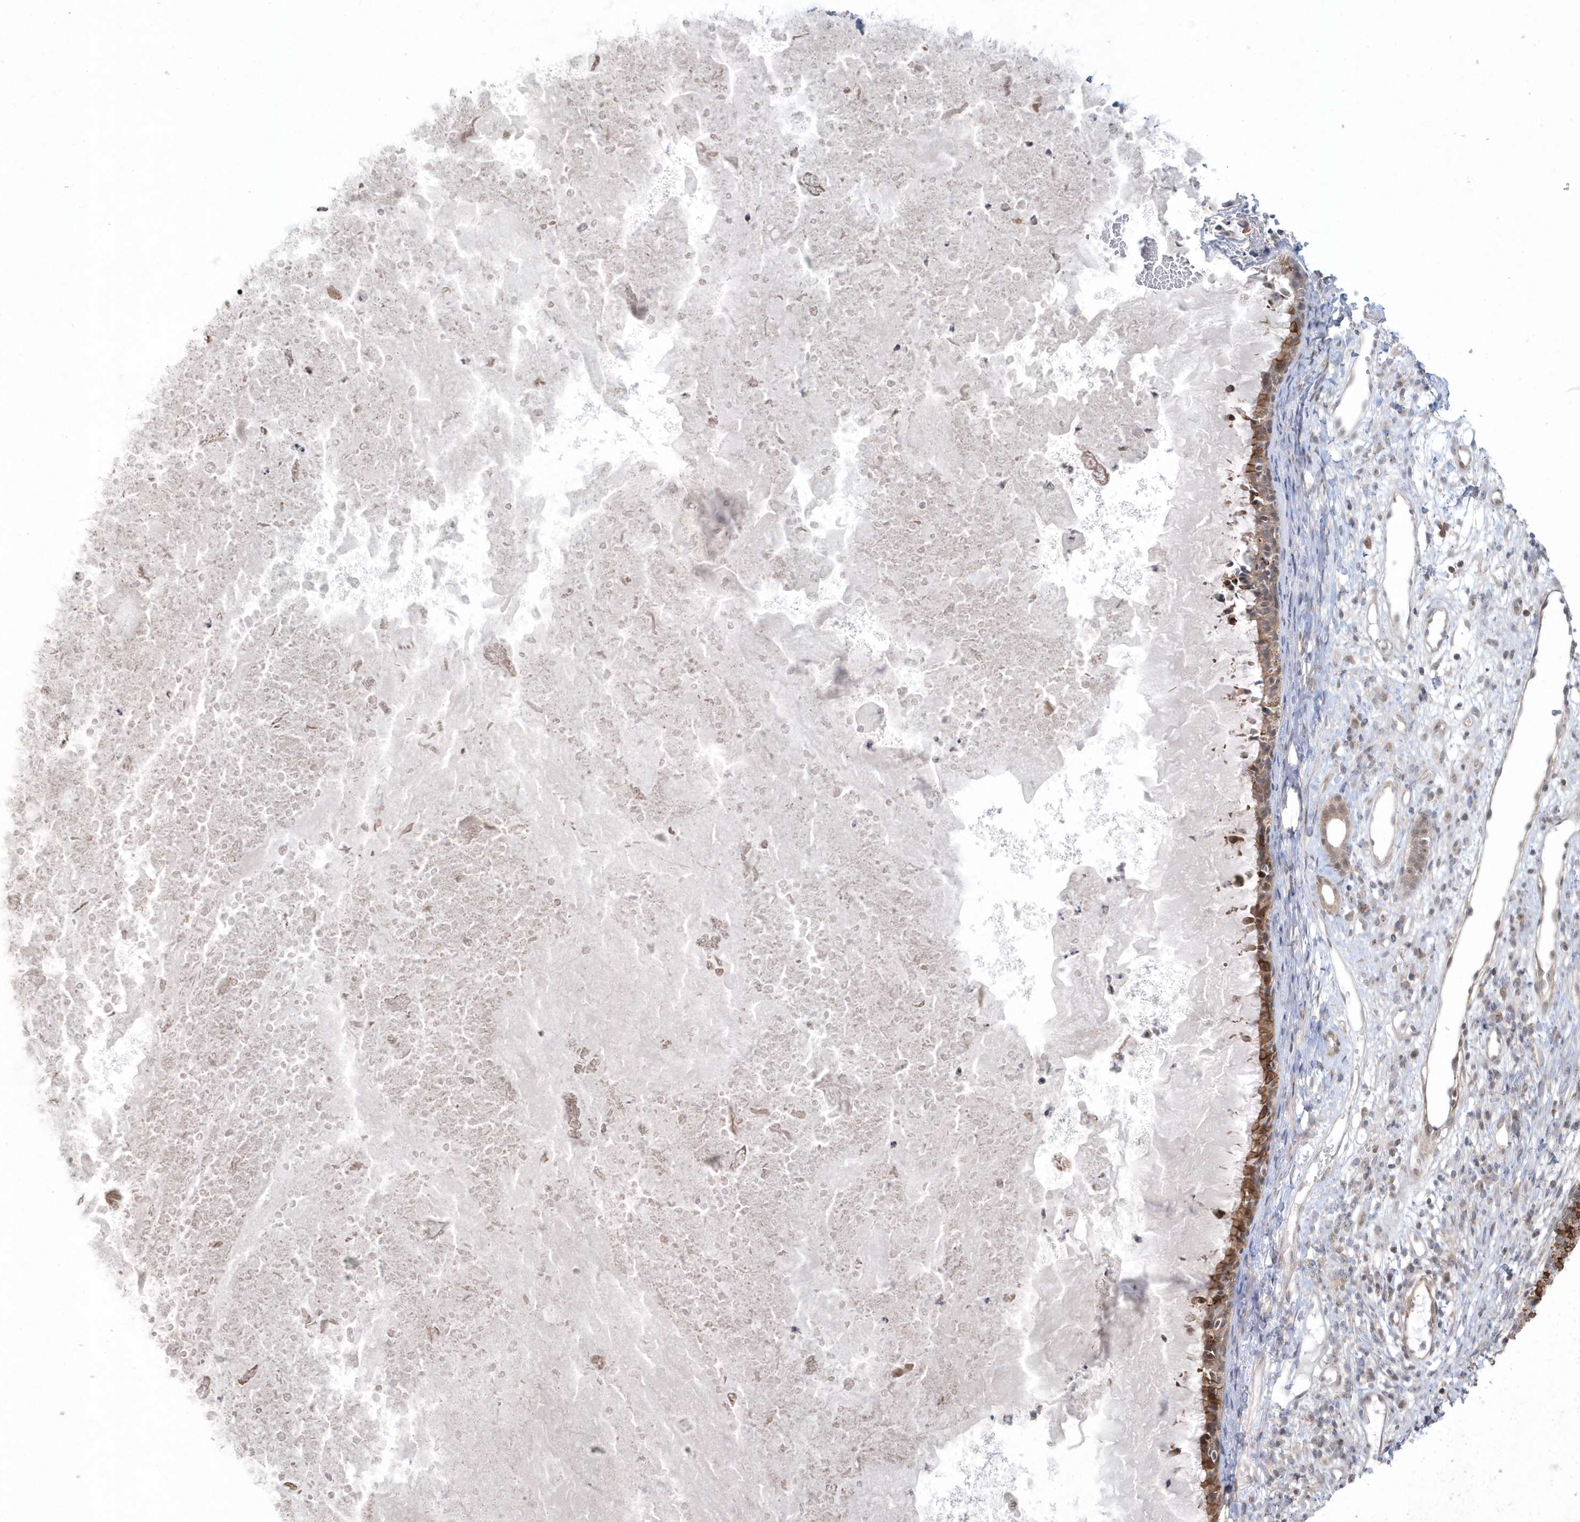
{"staining": {"intensity": "moderate", "quantity": ">75%", "location": "cytoplasmic/membranous"}, "tissue": "nasopharynx", "cell_type": "Respiratory epithelial cells", "image_type": "normal", "snomed": [{"axis": "morphology", "description": "Normal tissue, NOS"}, {"axis": "topography", "description": "Nasopharynx"}], "caption": "IHC image of unremarkable human nasopharynx stained for a protein (brown), which demonstrates medium levels of moderate cytoplasmic/membranous expression in about >75% of respiratory epithelial cells.", "gene": "CRIP3", "patient": {"sex": "male", "age": 22}}